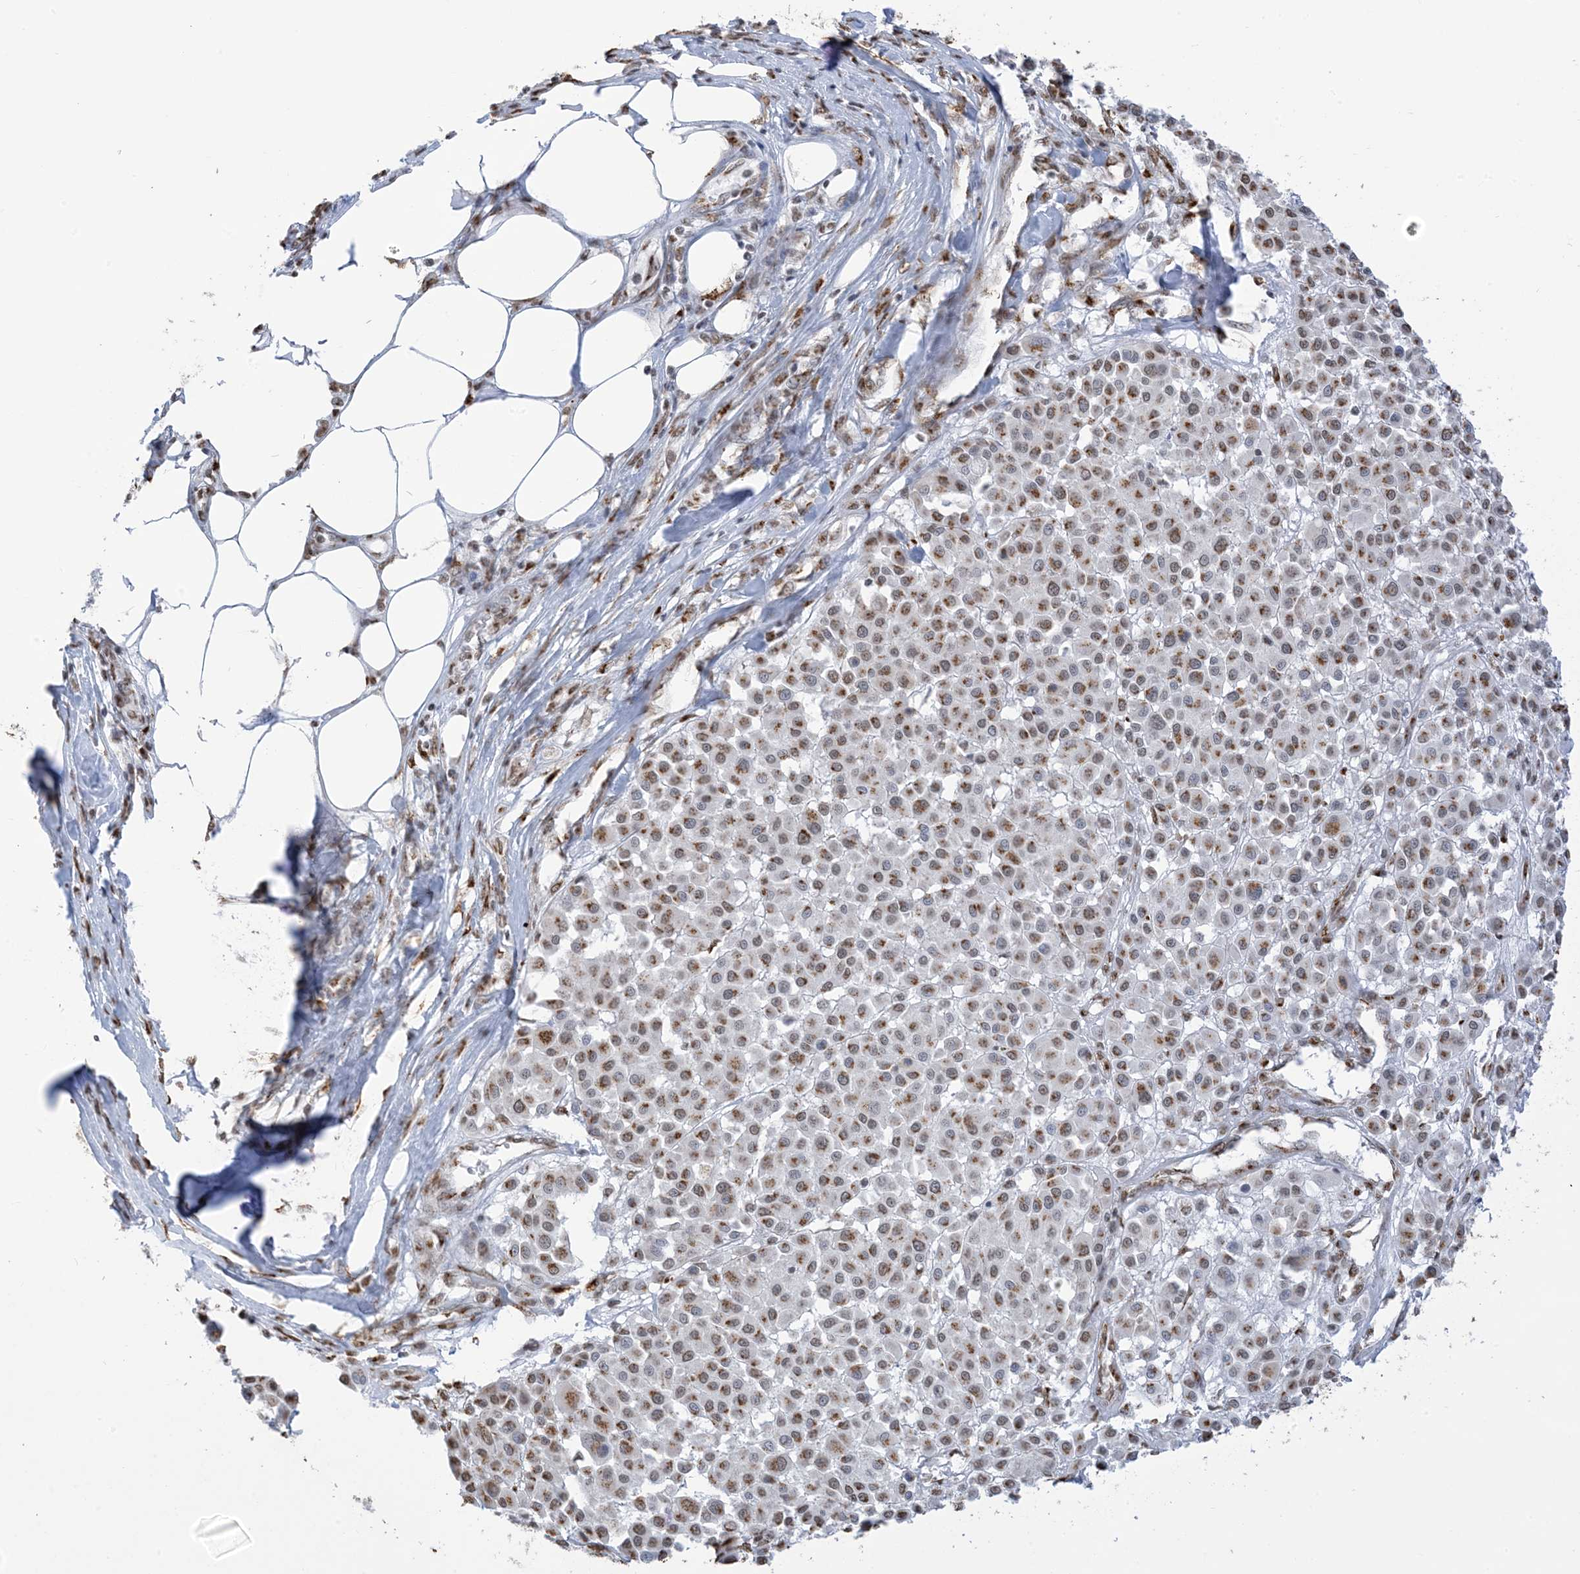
{"staining": {"intensity": "moderate", "quantity": ">75%", "location": "cytoplasmic/membranous"}, "tissue": "melanoma", "cell_type": "Tumor cells", "image_type": "cancer", "snomed": [{"axis": "morphology", "description": "Malignant melanoma, Metastatic site"}, {"axis": "topography", "description": "Soft tissue"}], "caption": "An image showing moderate cytoplasmic/membranous positivity in about >75% of tumor cells in melanoma, as visualized by brown immunohistochemical staining.", "gene": "GPR107", "patient": {"sex": "male", "age": 41}}